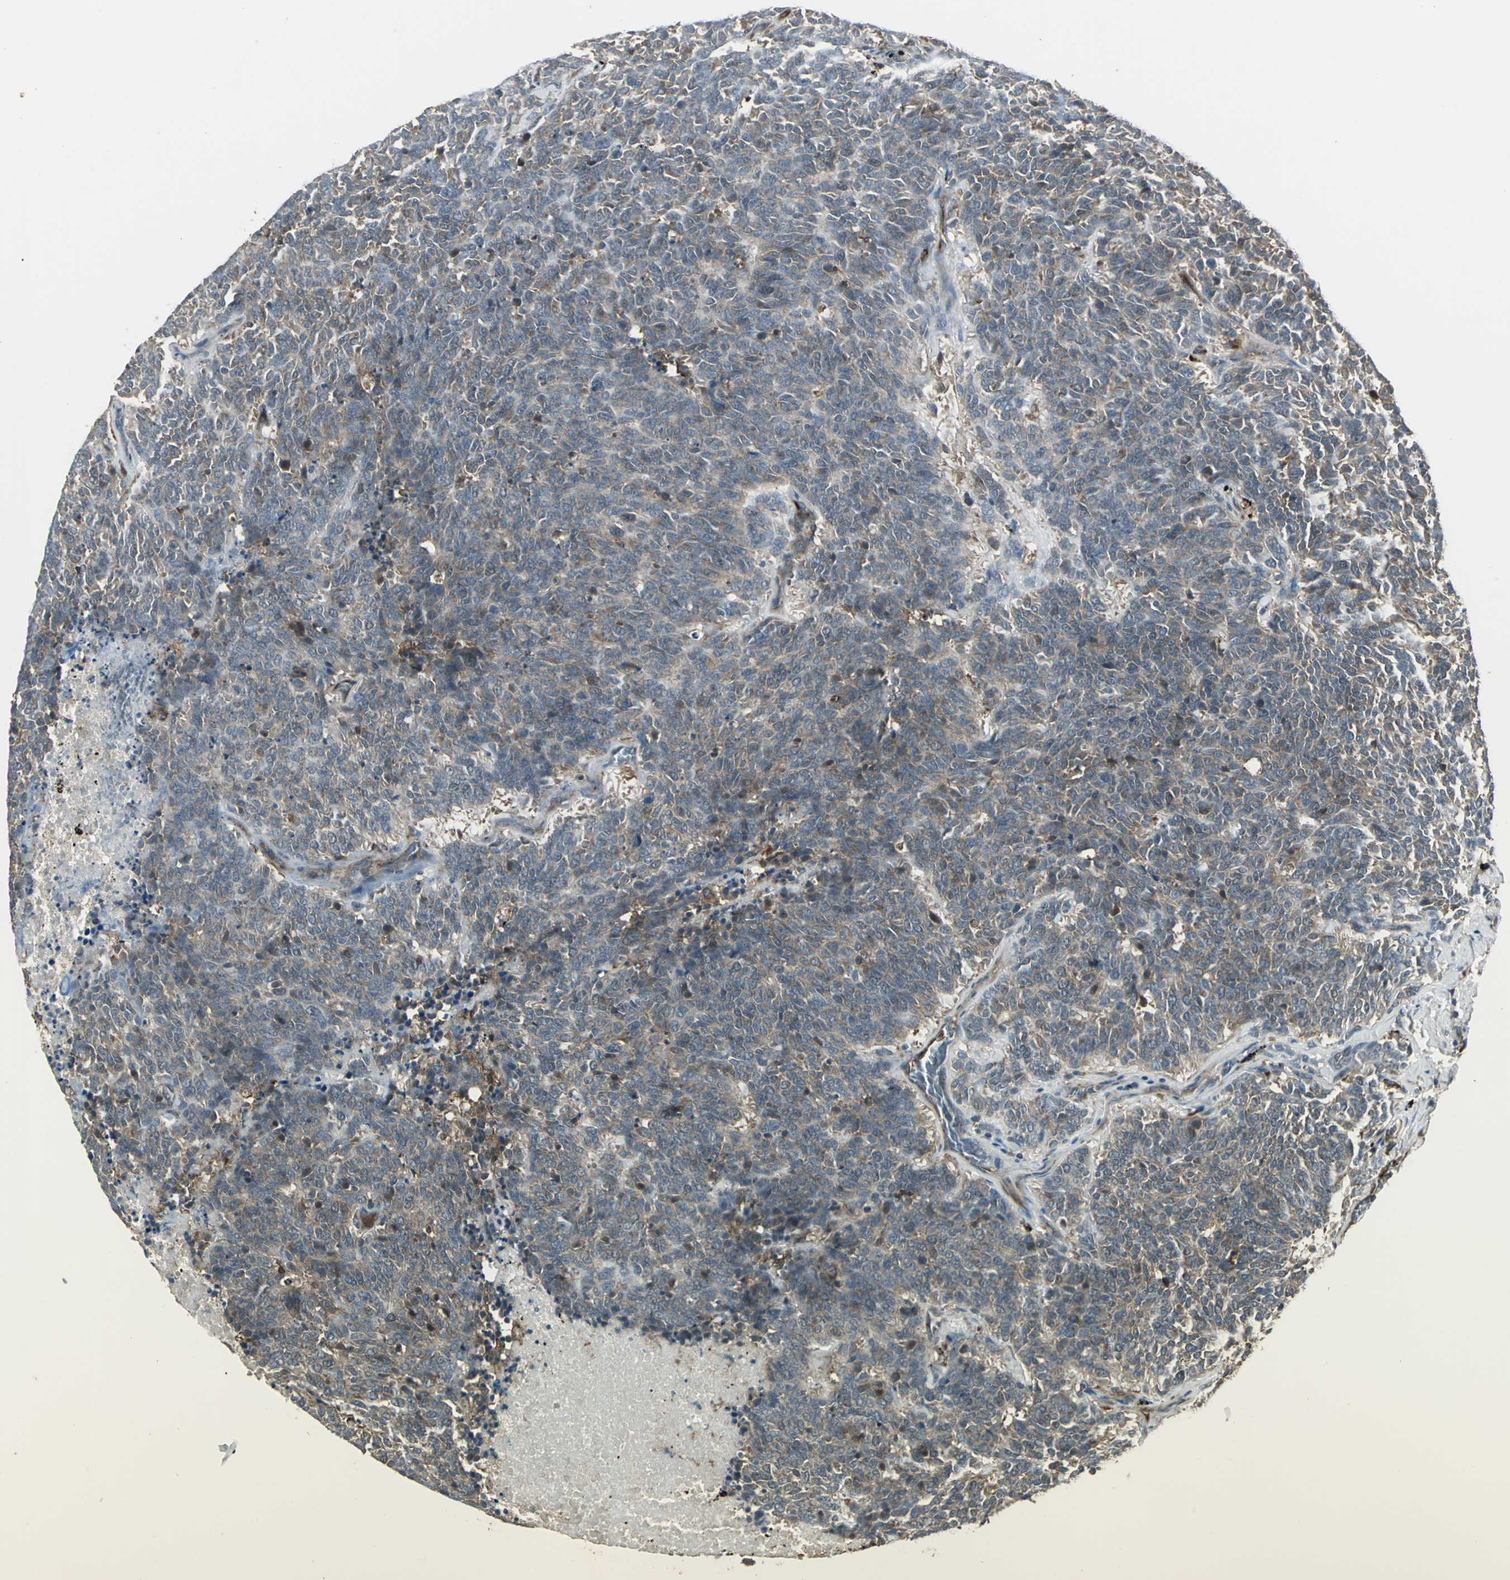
{"staining": {"intensity": "moderate", "quantity": ">75%", "location": "cytoplasmic/membranous"}, "tissue": "lung cancer", "cell_type": "Tumor cells", "image_type": "cancer", "snomed": [{"axis": "morphology", "description": "Neoplasm, malignant, NOS"}, {"axis": "topography", "description": "Lung"}], "caption": "Neoplasm (malignant) (lung) stained with DAB (3,3'-diaminobenzidine) IHC demonstrates medium levels of moderate cytoplasmic/membranous positivity in about >75% of tumor cells.", "gene": "PRXL2B", "patient": {"sex": "female", "age": 58}}